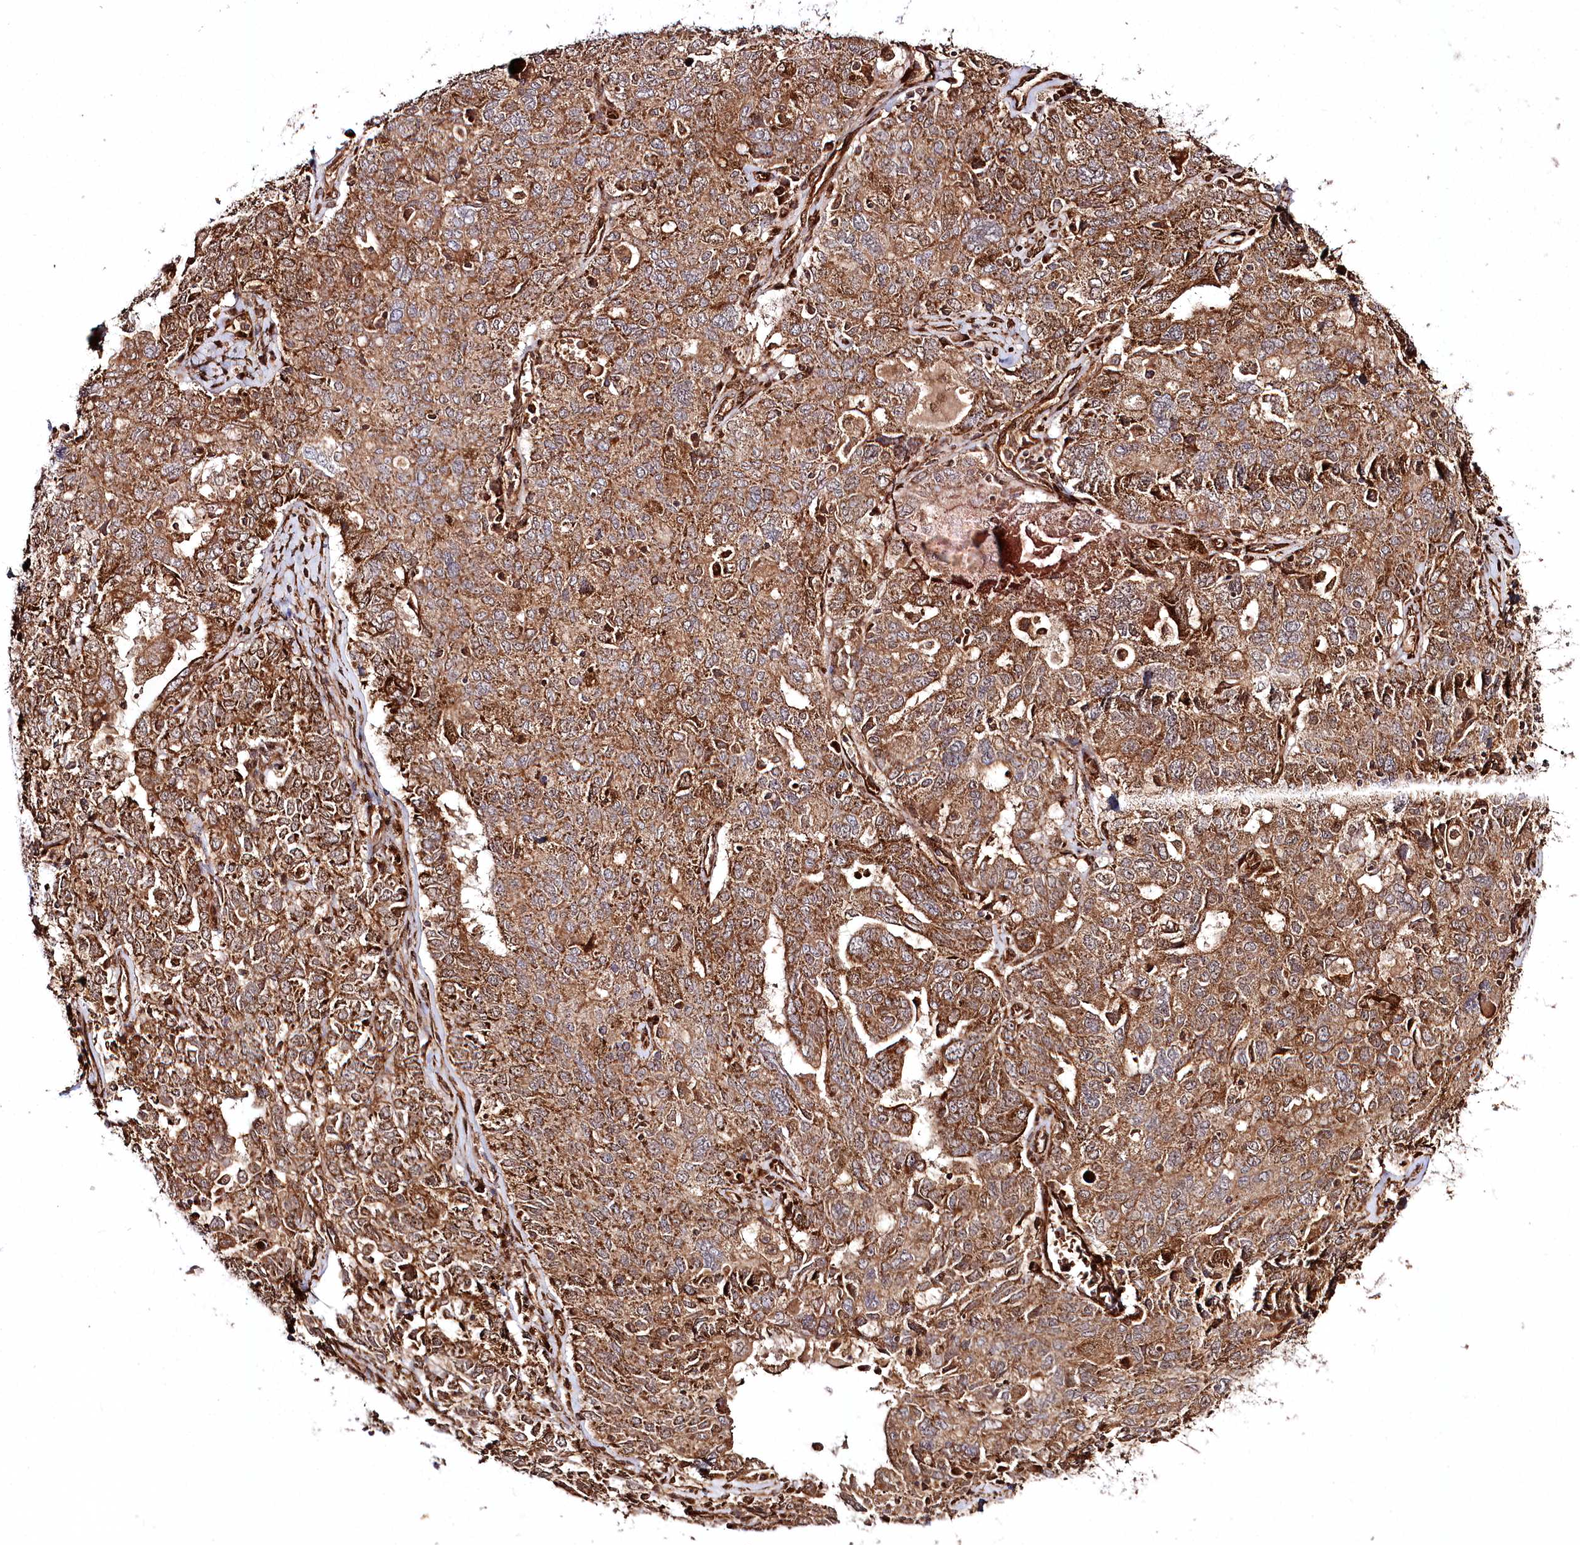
{"staining": {"intensity": "moderate", "quantity": ">75%", "location": "cytoplasmic/membranous"}, "tissue": "ovarian cancer", "cell_type": "Tumor cells", "image_type": "cancer", "snomed": [{"axis": "morphology", "description": "Carcinoma, endometroid"}, {"axis": "topography", "description": "Ovary"}], "caption": "The histopathology image exhibits immunohistochemical staining of ovarian endometroid carcinoma. There is moderate cytoplasmic/membranous expression is present in approximately >75% of tumor cells.", "gene": "REXO2", "patient": {"sex": "female", "age": 62}}